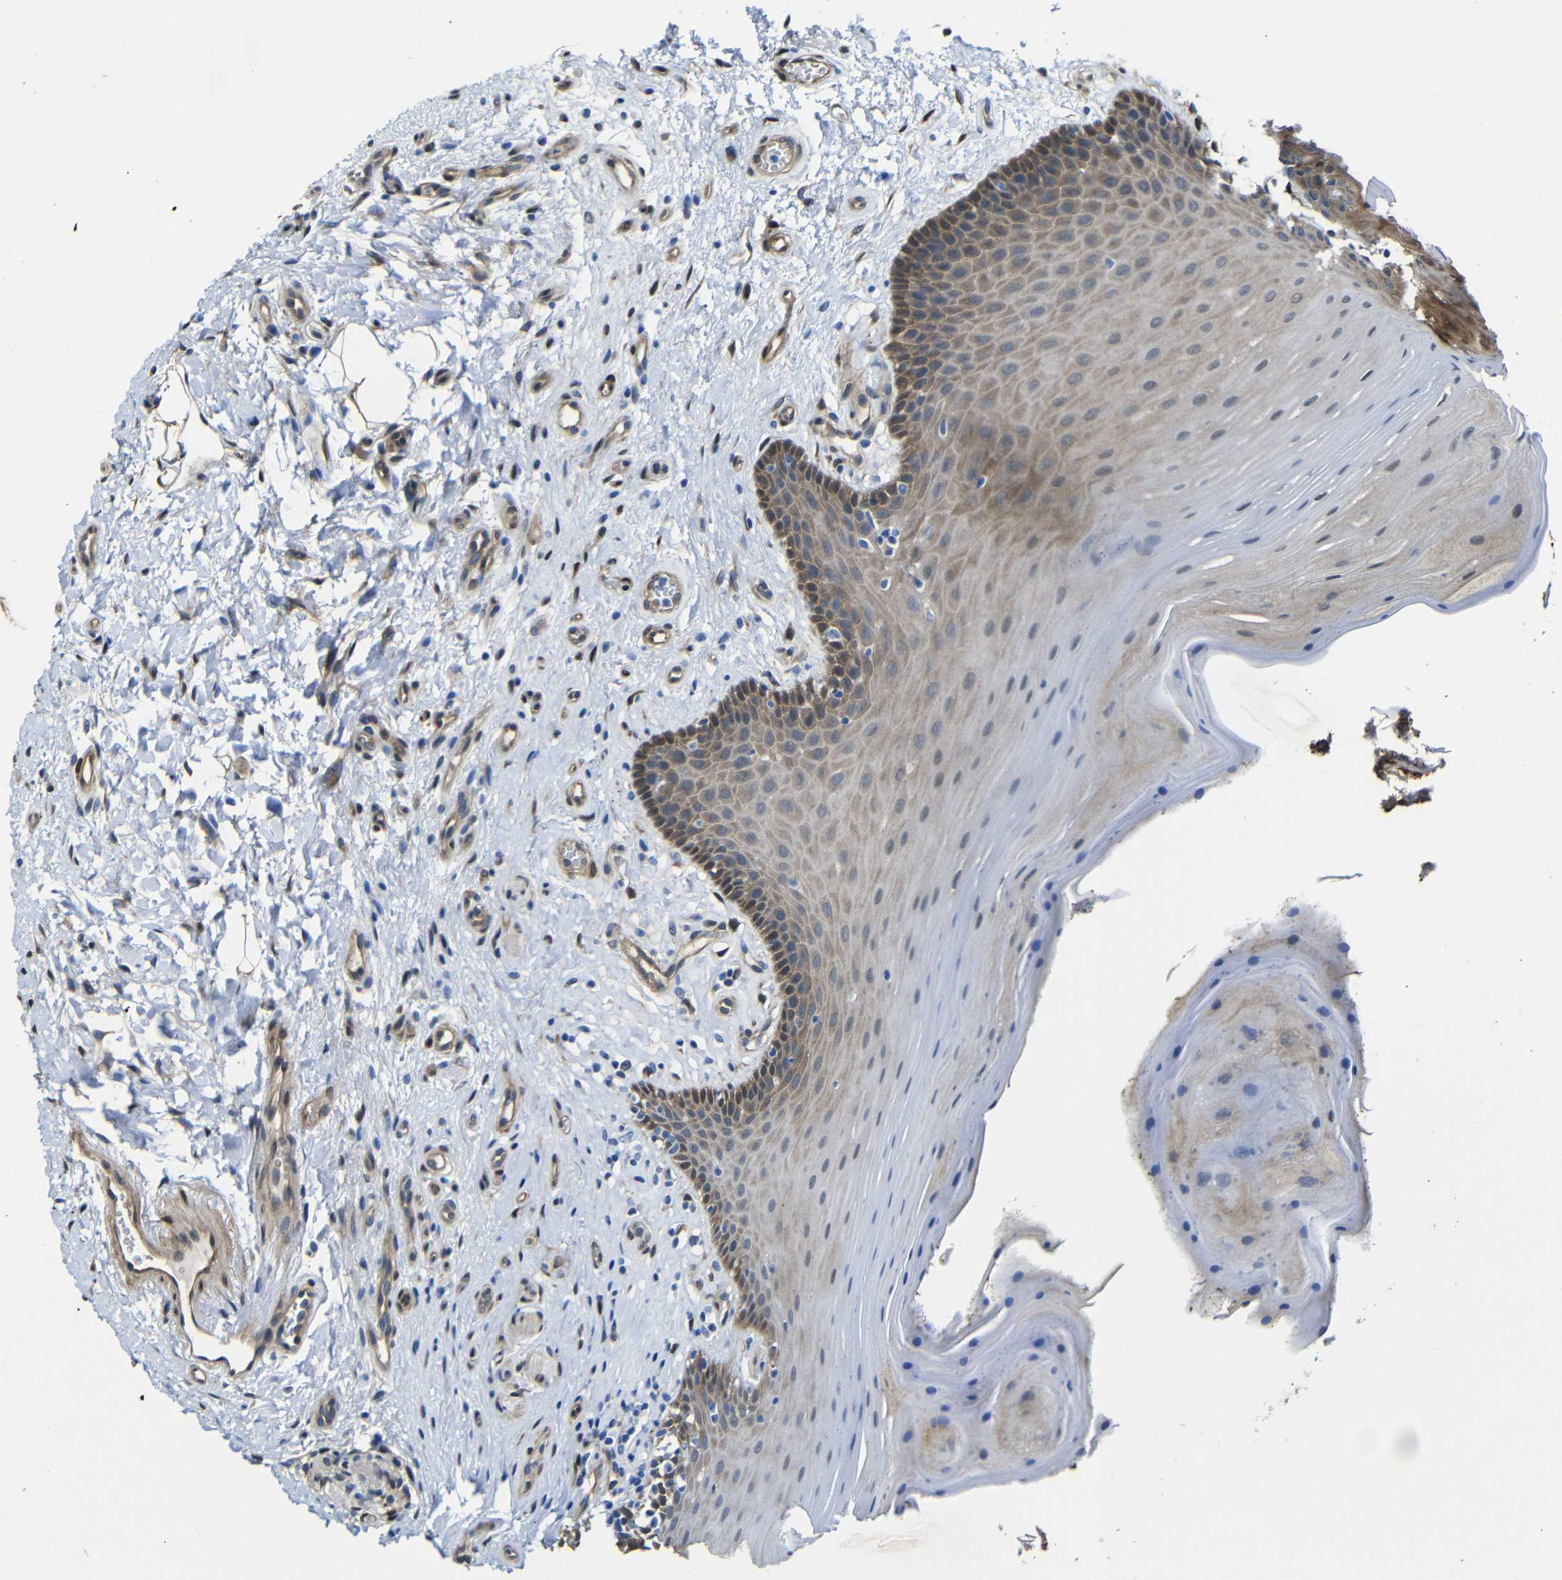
{"staining": {"intensity": "moderate", "quantity": ">75%", "location": "cytoplasmic/membranous"}, "tissue": "oral mucosa", "cell_type": "Squamous epithelial cells", "image_type": "normal", "snomed": [{"axis": "morphology", "description": "Normal tissue, NOS"}, {"axis": "topography", "description": "Skeletal muscle"}, {"axis": "topography", "description": "Oral tissue"}], "caption": "Moderate cytoplasmic/membranous positivity for a protein is seen in approximately >75% of squamous epithelial cells of unremarkable oral mucosa using immunohistochemistry.", "gene": "YAP1", "patient": {"sex": "male", "age": 58}}